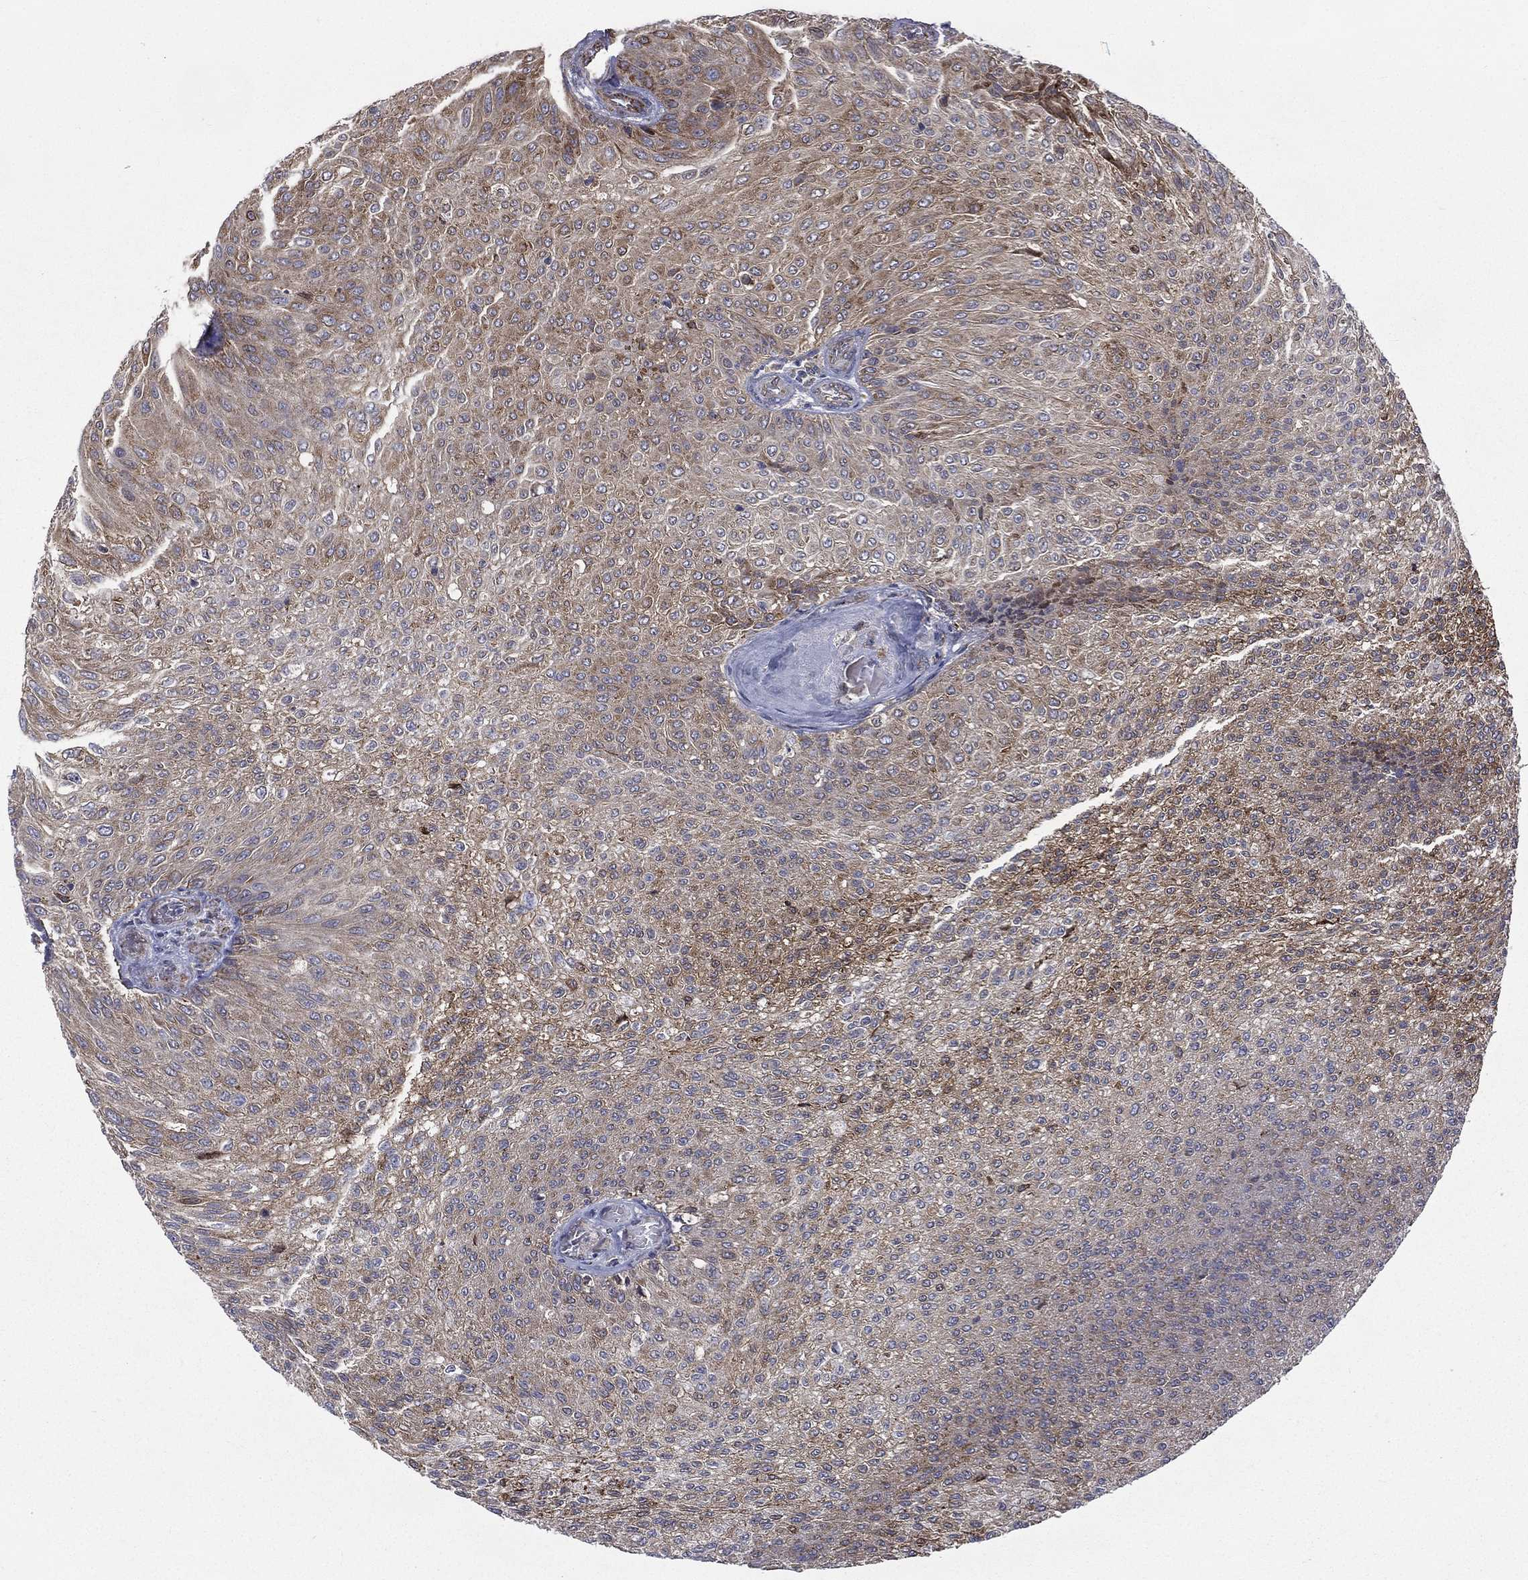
{"staining": {"intensity": "strong", "quantity": "25%-75%", "location": "cytoplasmic/membranous"}, "tissue": "urothelial cancer", "cell_type": "Tumor cells", "image_type": "cancer", "snomed": [{"axis": "morphology", "description": "Urothelial carcinoma, Low grade"}, {"axis": "topography", "description": "Ureter, NOS"}, {"axis": "topography", "description": "Urinary bladder"}], "caption": "Urothelial carcinoma (low-grade) tissue reveals strong cytoplasmic/membranous staining in about 25%-75% of tumor cells", "gene": "C20orf96", "patient": {"sex": "male", "age": 78}}